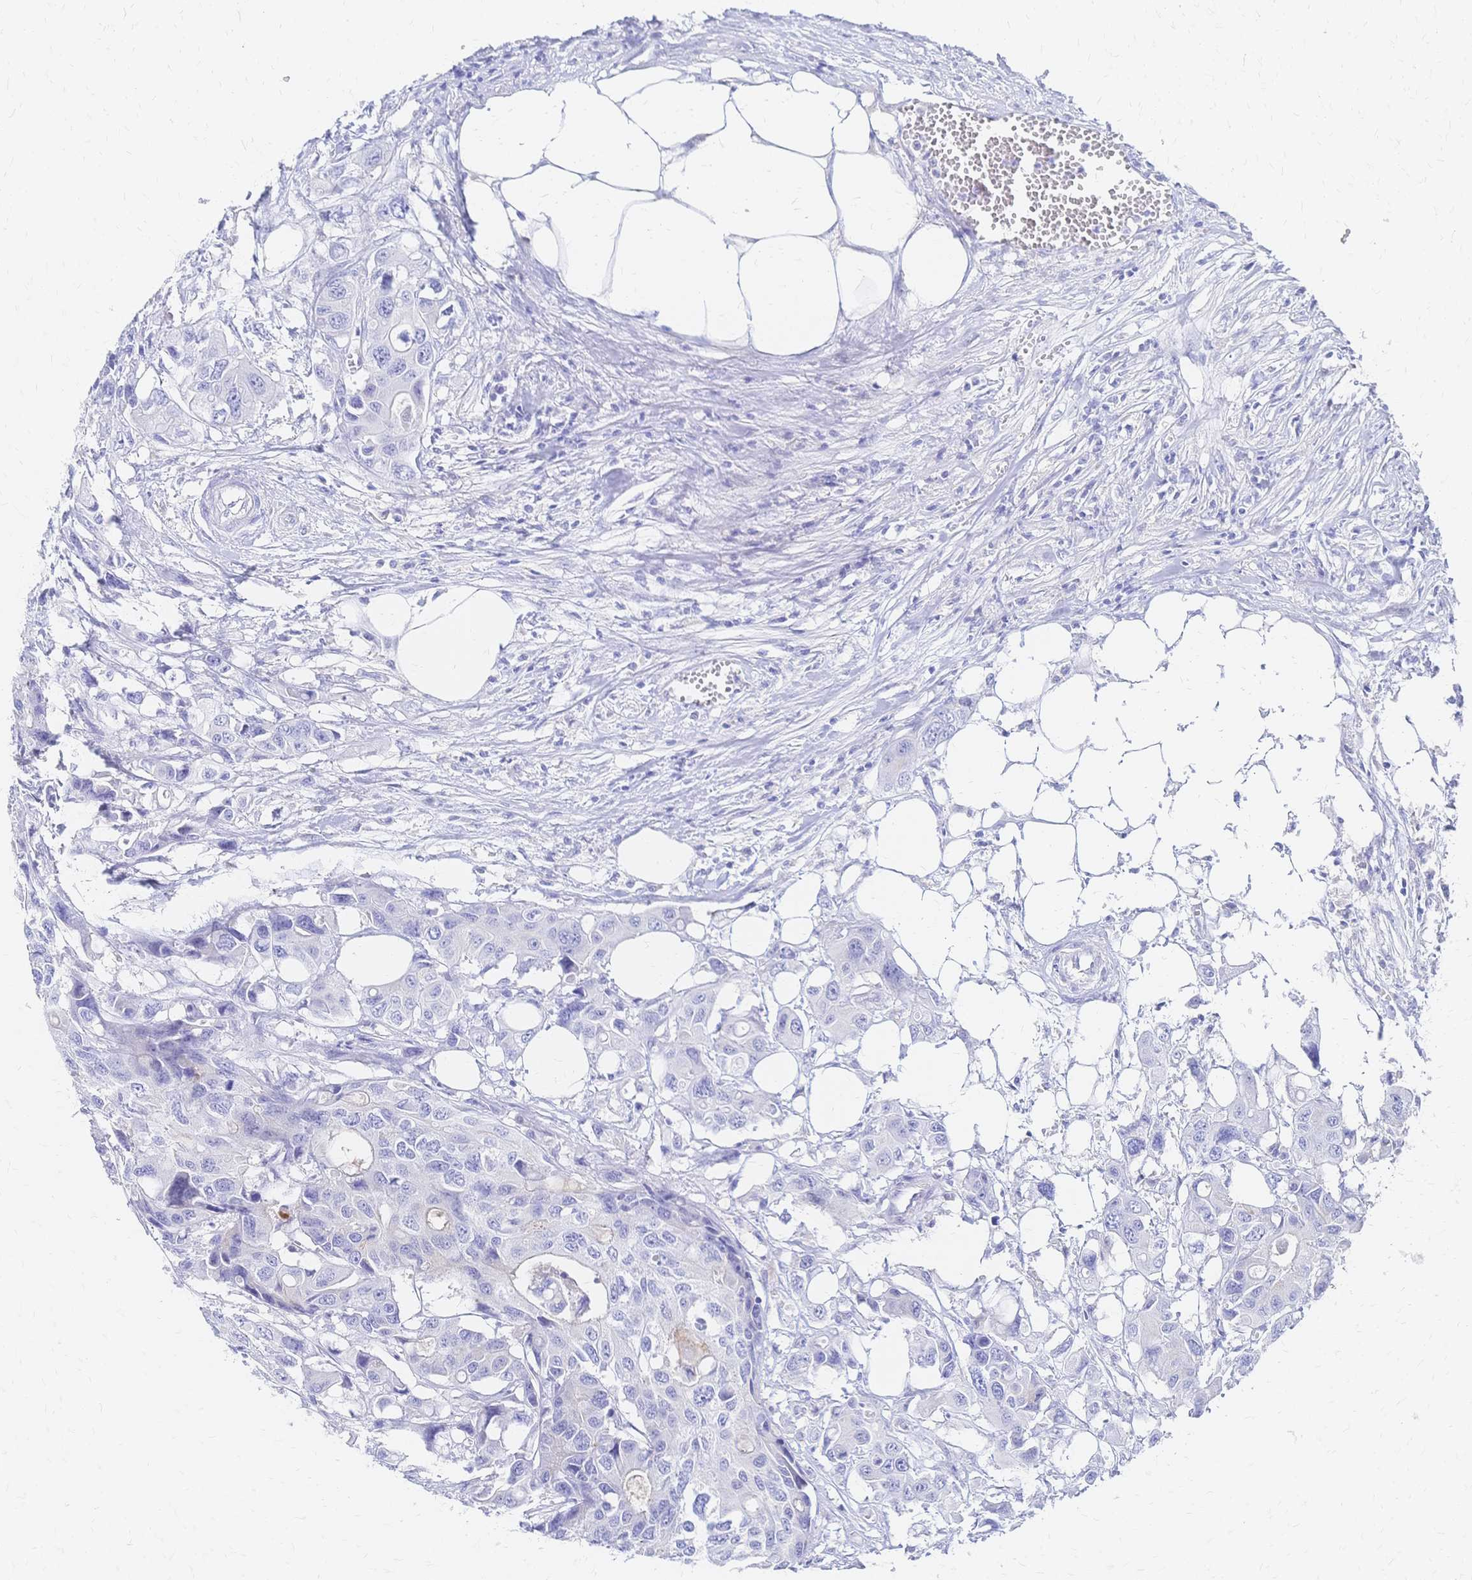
{"staining": {"intensity": "negative", "quantity": "none", "location": "none"}, "tissue": "colorectal cancer", "cell_type": "Tumor cells", "image_type": "cancer", "snomed": [{"axis": "morphology", "description": "Adenocarcinoma, NOS"}, {"axis": "topography", "description": "Colon"}], "caption": "Micrograph shows no significant protein positivity in tumor cells of colorectal cancer.", "gene": "SLC5A1", "patient": {"sex": "male", "age": 77}}